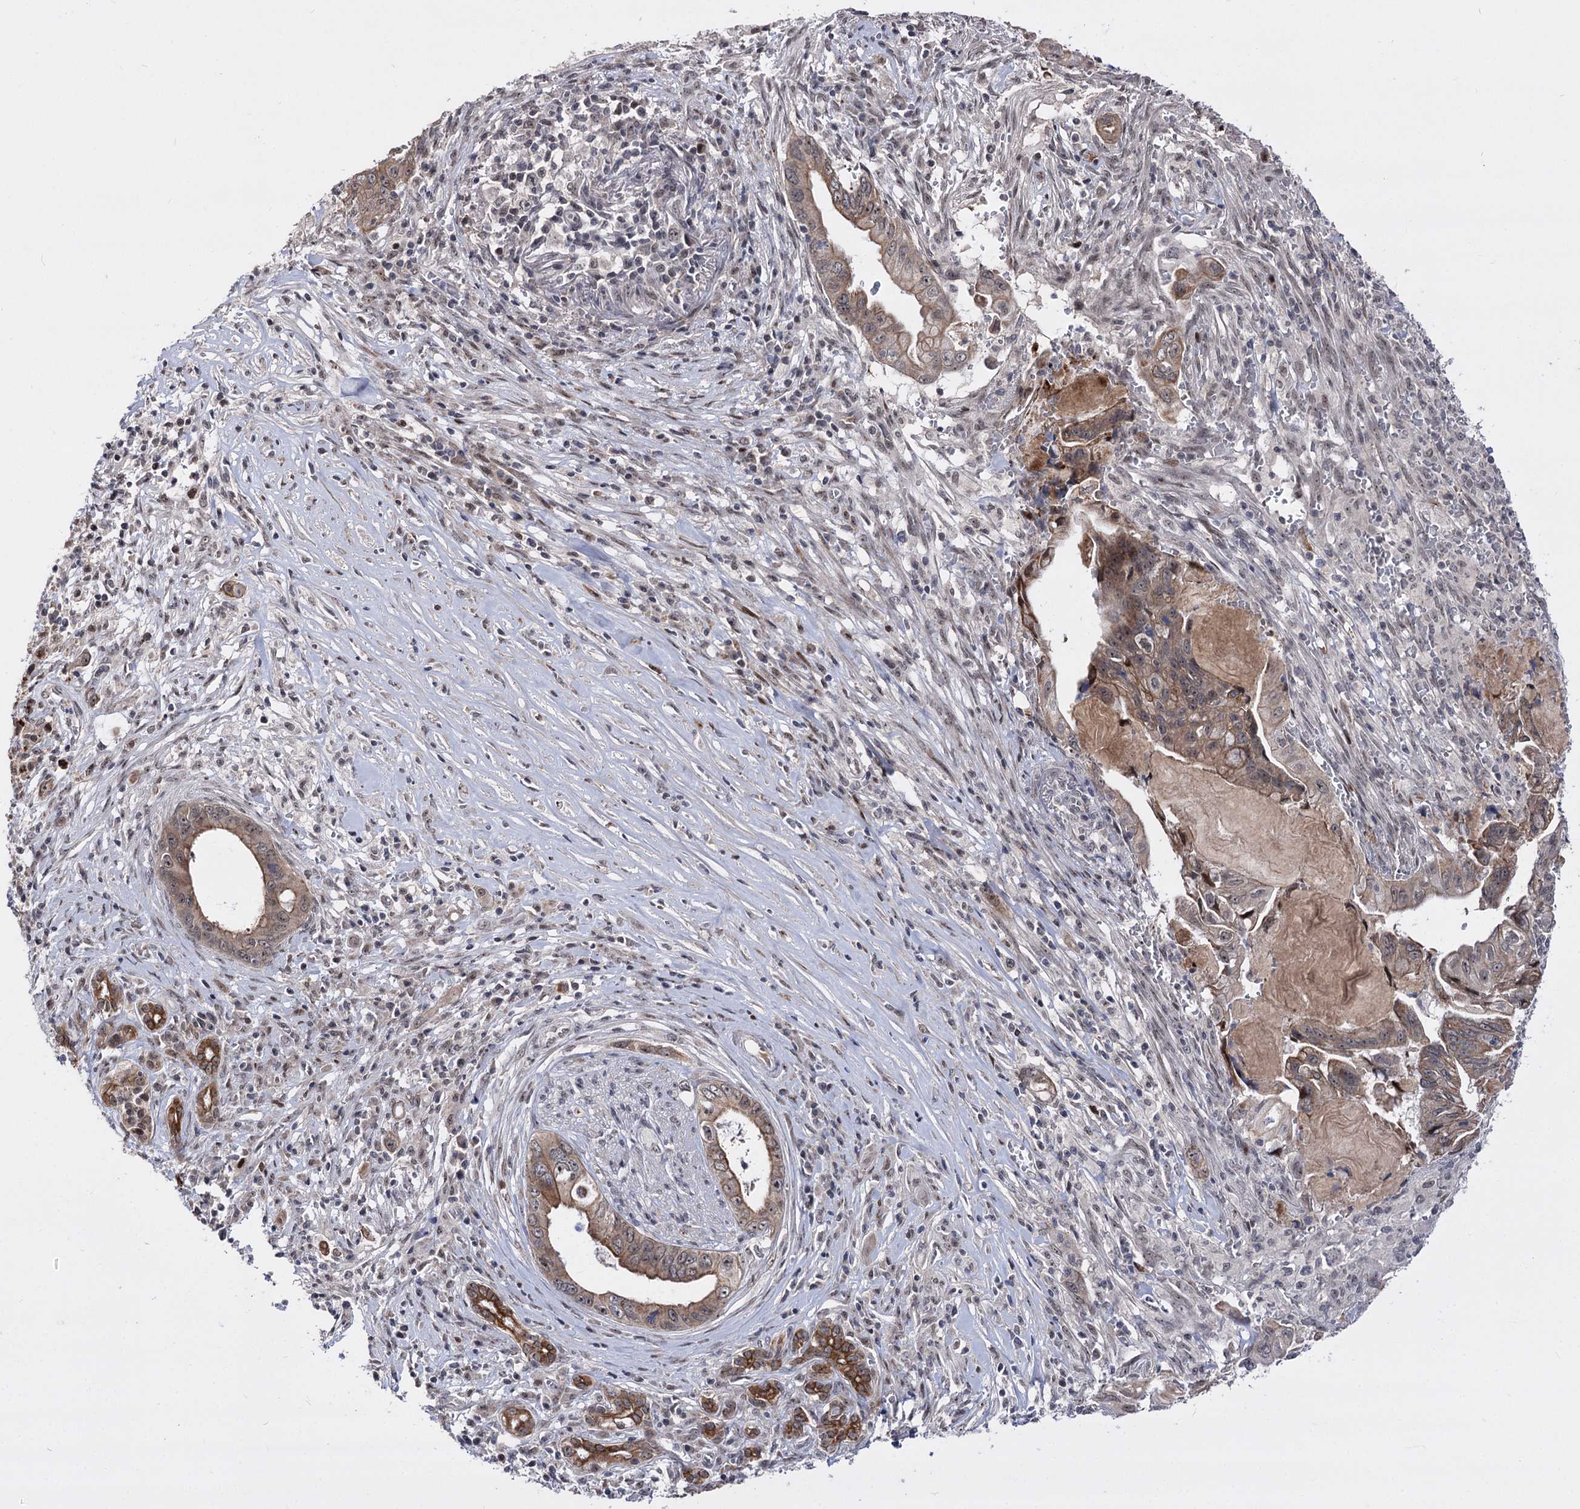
{"staining": {"intensity": "moderate", "quantity": ">75%", "location": "cytoplasmic/membranous"}, "tissue": "pancreatic cancer", "cell_type": "Tumor cells", "image_type": "cancer", "snomed": [{"axis": "morphology", "description": "Adenocarcinoma, NOS"}, {"axis": "topography", "description": "Pancreas"}], "caption": "Immunohistochemistry photomicrograph of neoplastic tissue: pancreatic cancer (adenocarcinoma) stained using immunohistochemistry (IHC) displays medium levels of moderate protein expression localized specifically in the cytoplasmic/membranous of tumor cells, appearing as a cytoplasmic/membranous brown color.", "gene": "STOX1", "patient": {"sex": "female", "age": 73}}